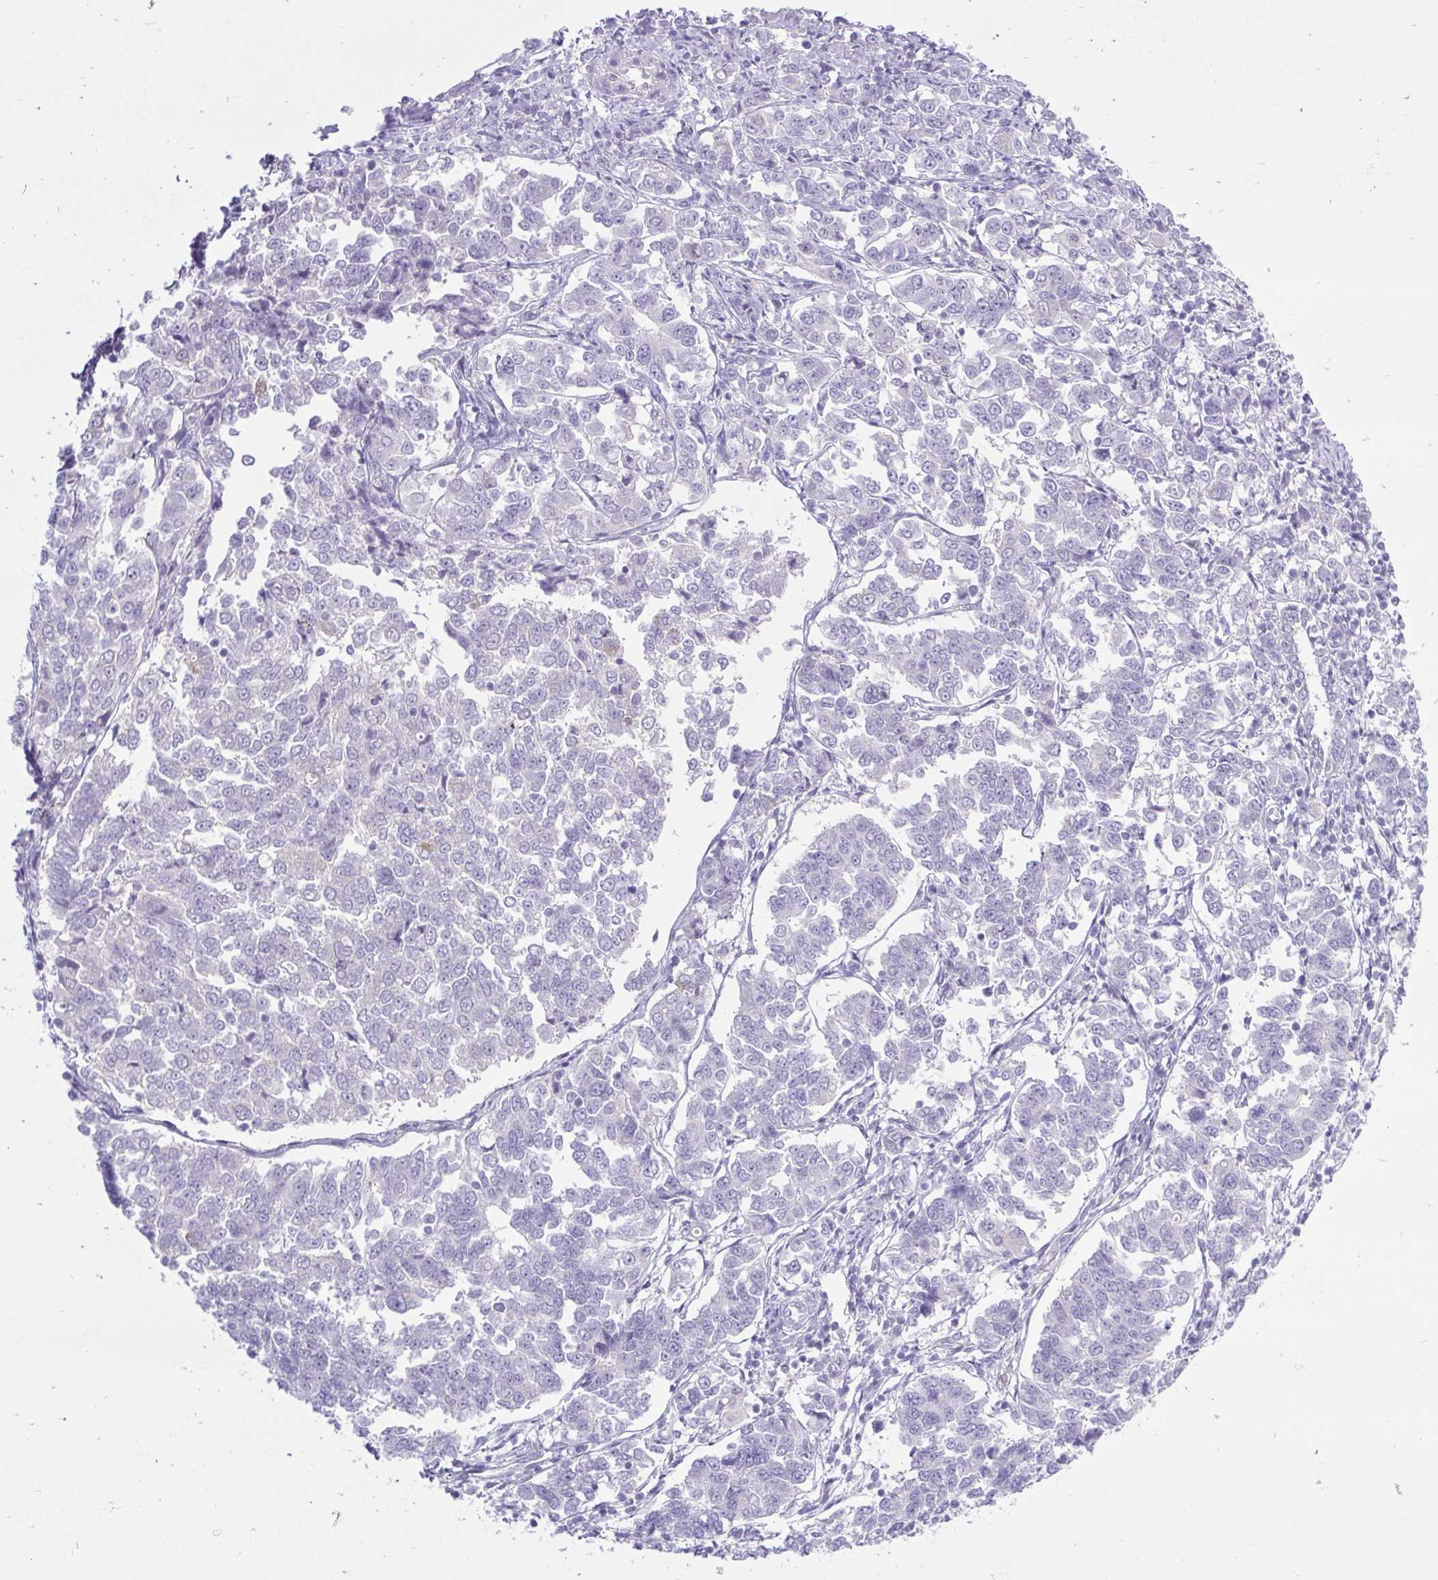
{"staining": {"intensity": "negative", "quantity": "none", "location": "none"}, "tissue": "endometrial cancer", "cell_type": "Tumor cells", "image_type": "cancer", "snomed": [{"axis": "morphology", "description": "Adenocarcinoma, NOS"}, {"axis": "topography", "description": "Endometrium"}], "caption": "Immunohistochemical staining of human adenocarcinoma (endometrial) demonstrates no significant positivity in tumor cells.", "gene": "BCAS1", "patient": {"sex": "female", "age": 43}}